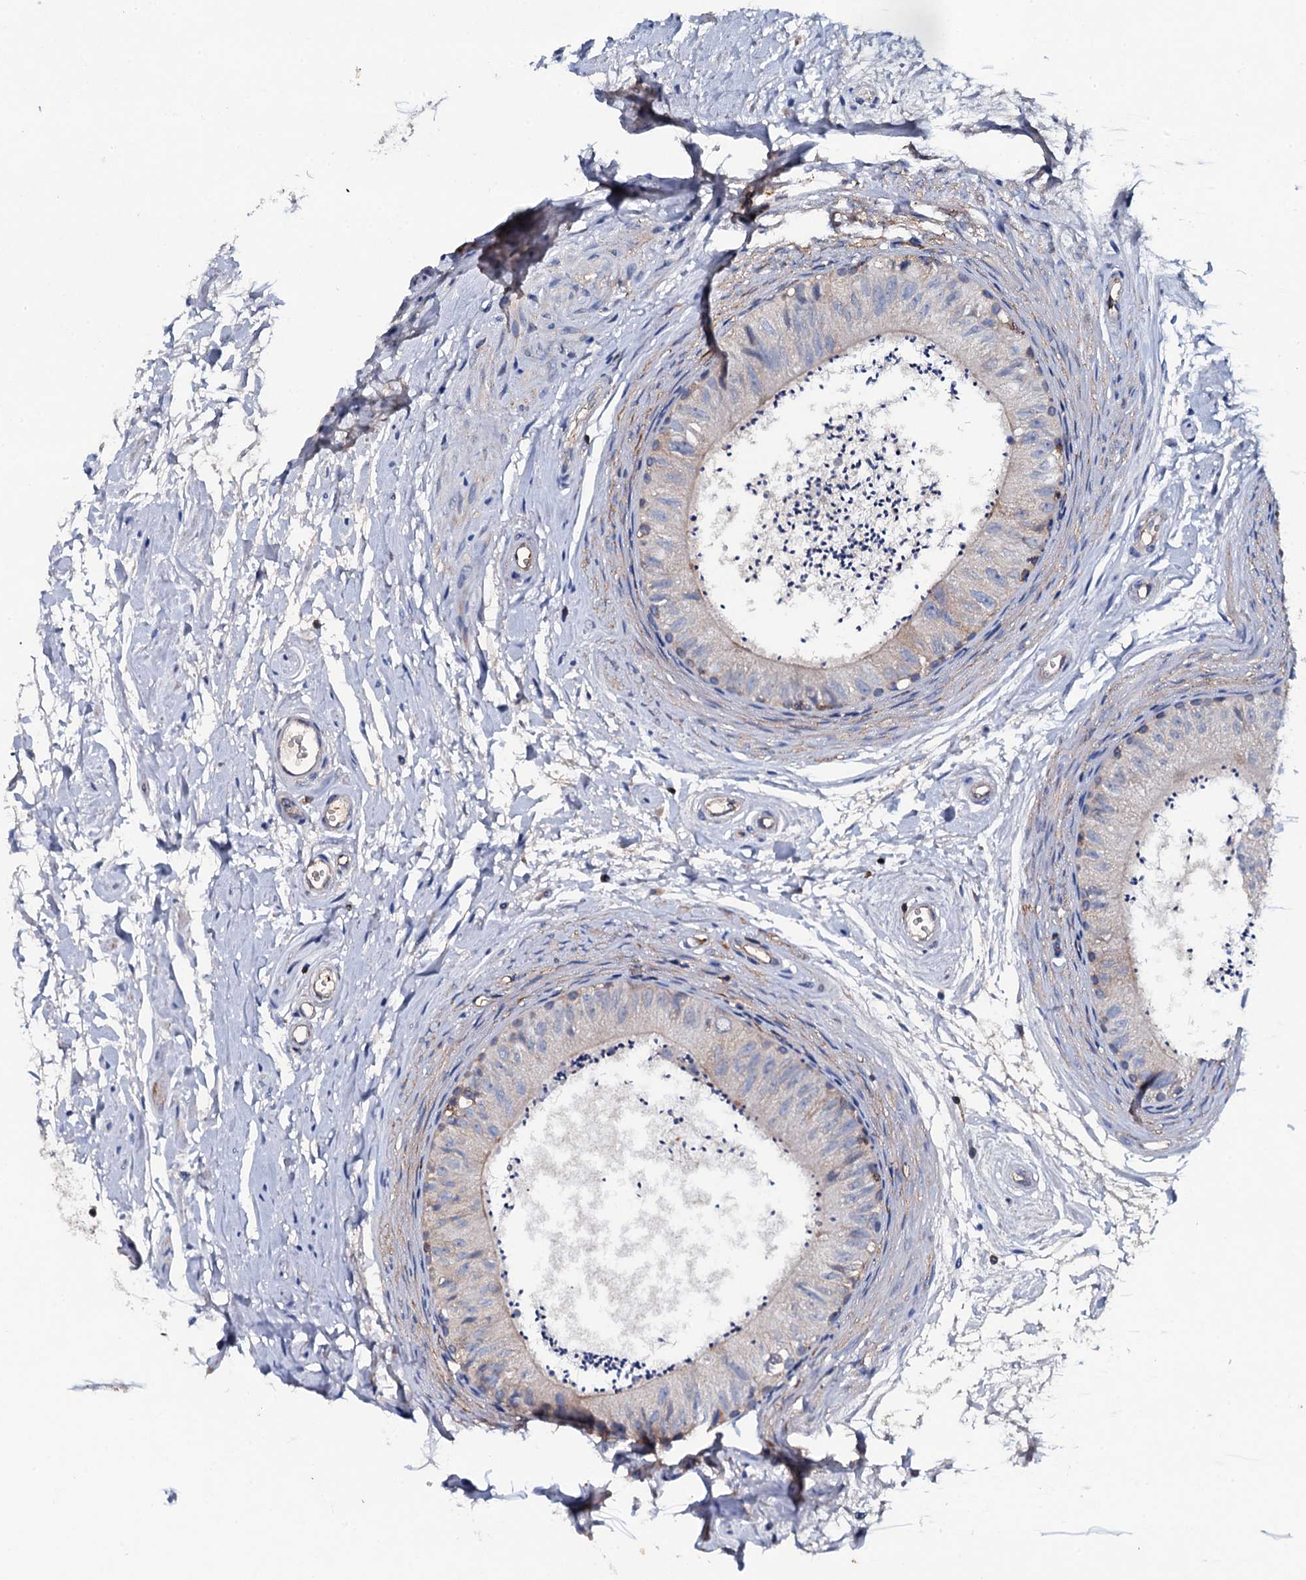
{"staining": {"intensity": "weak", "quantity": "<25%", "location": "cytoplasmic/membranous"}, "tissue": "epididymis", "cell_type": "Glandular cells", "image_type": "normal", "snomed": [{"axis": "morphology", "description": "Normal tissue, NOS"}, {"axis": "topography", "description": "Epididymis"}], "caption": "Glandular cells show no significant staining in unremarkable epididymis. (Immunohistochemistry (ihc), brightfield microscopy, high magnification).", "gene": "MS4A4E", "patient": {"sex": "male", "age": 56}}